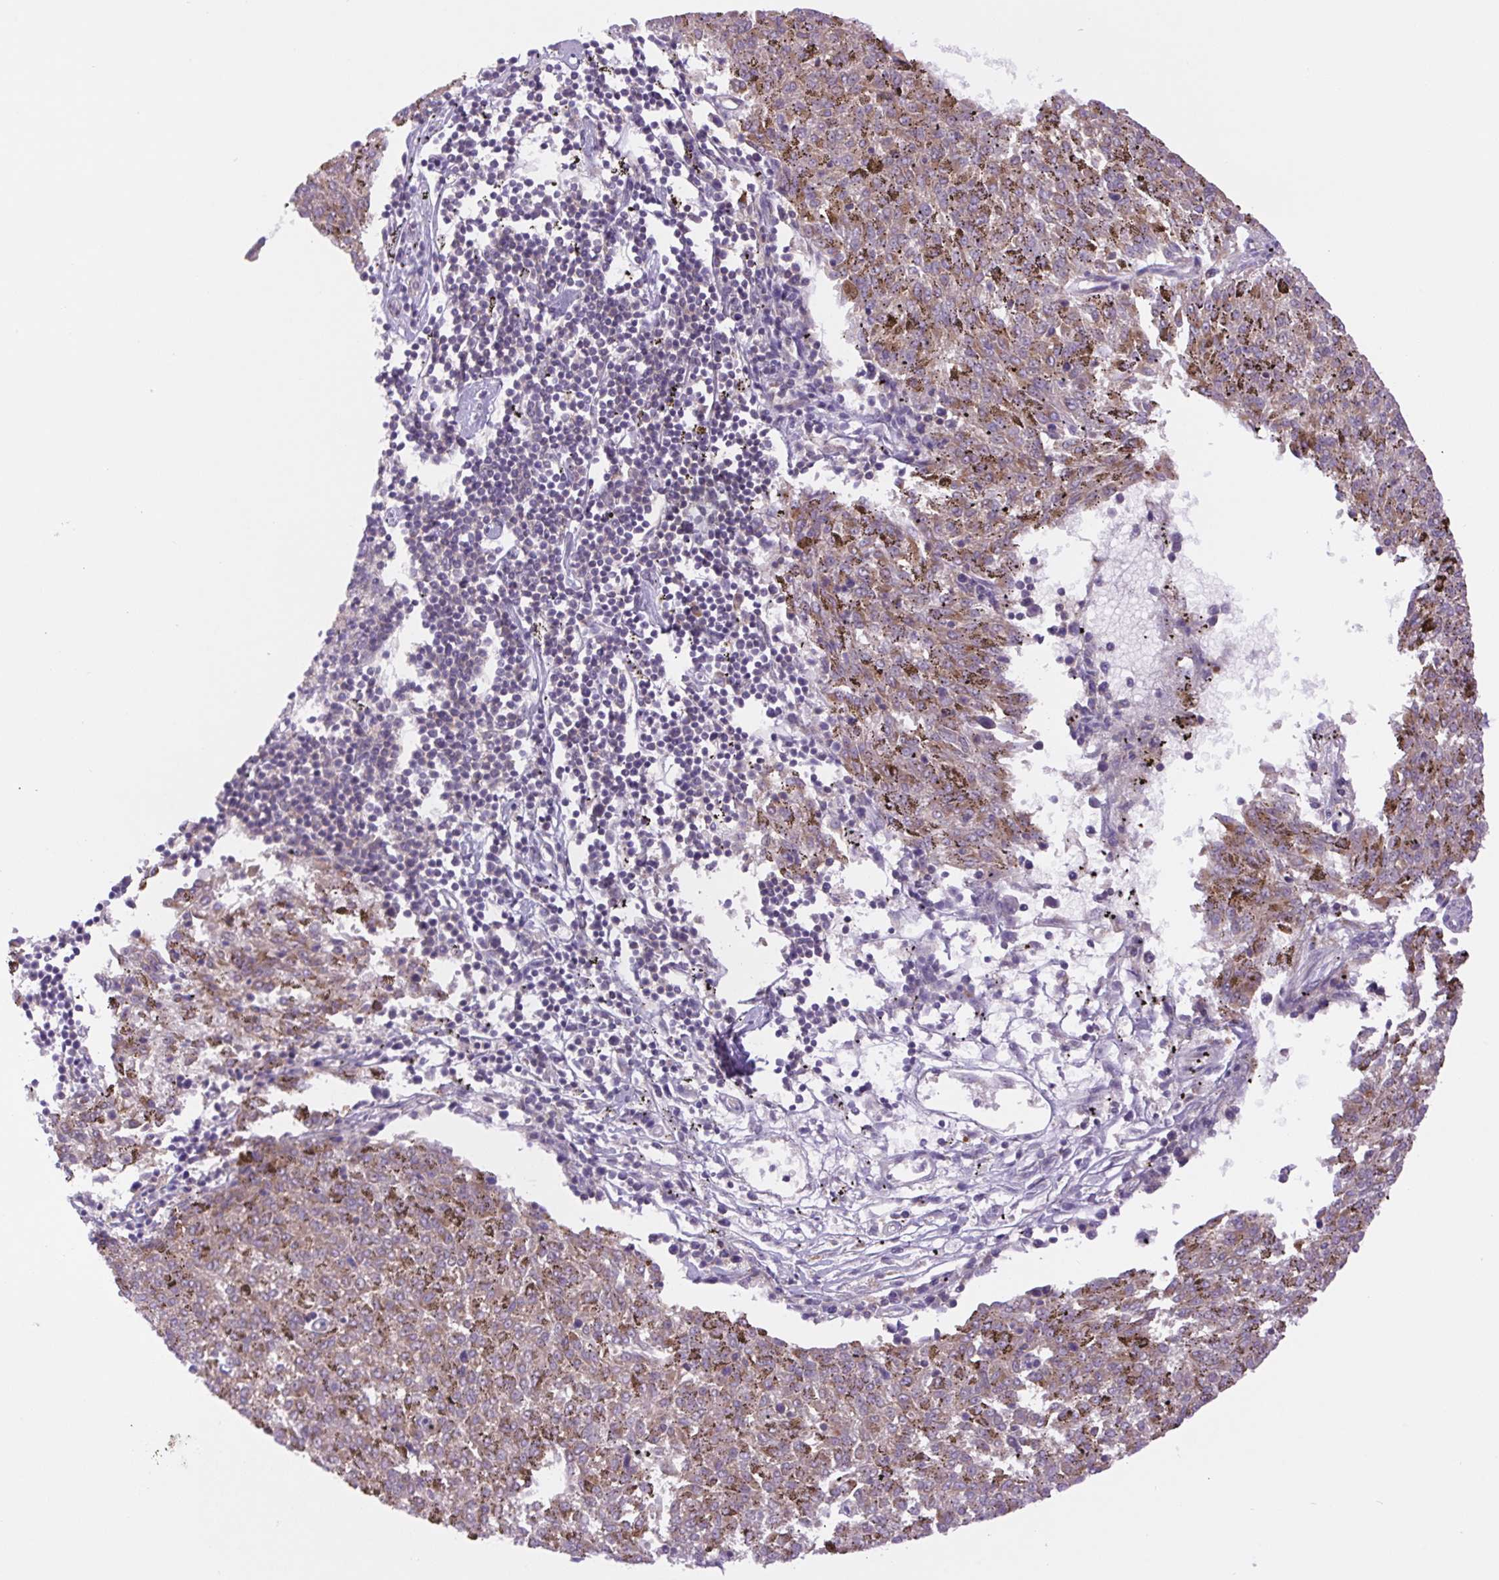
{"staining": {"intensity": "weak", "quantity": ">75%", "location": "cytoplasmic/membranous"}, "tissue": "melanoma", "cell_type": "Tumor cells", "image_type": "cancer", "snomed": [{"axis": "morphology", "description": "Malignant melanoma, NOS"}, {"axis": "topography", "description": "Skin"}], "caption": "Immunohistochemical staining of human malignant melanoma shows weak cytoplasmic/membranous protein expression in approximately >75% of tumor cells.", "gene": "MINK1", "patient": {"sex": "female", "age": 72}}